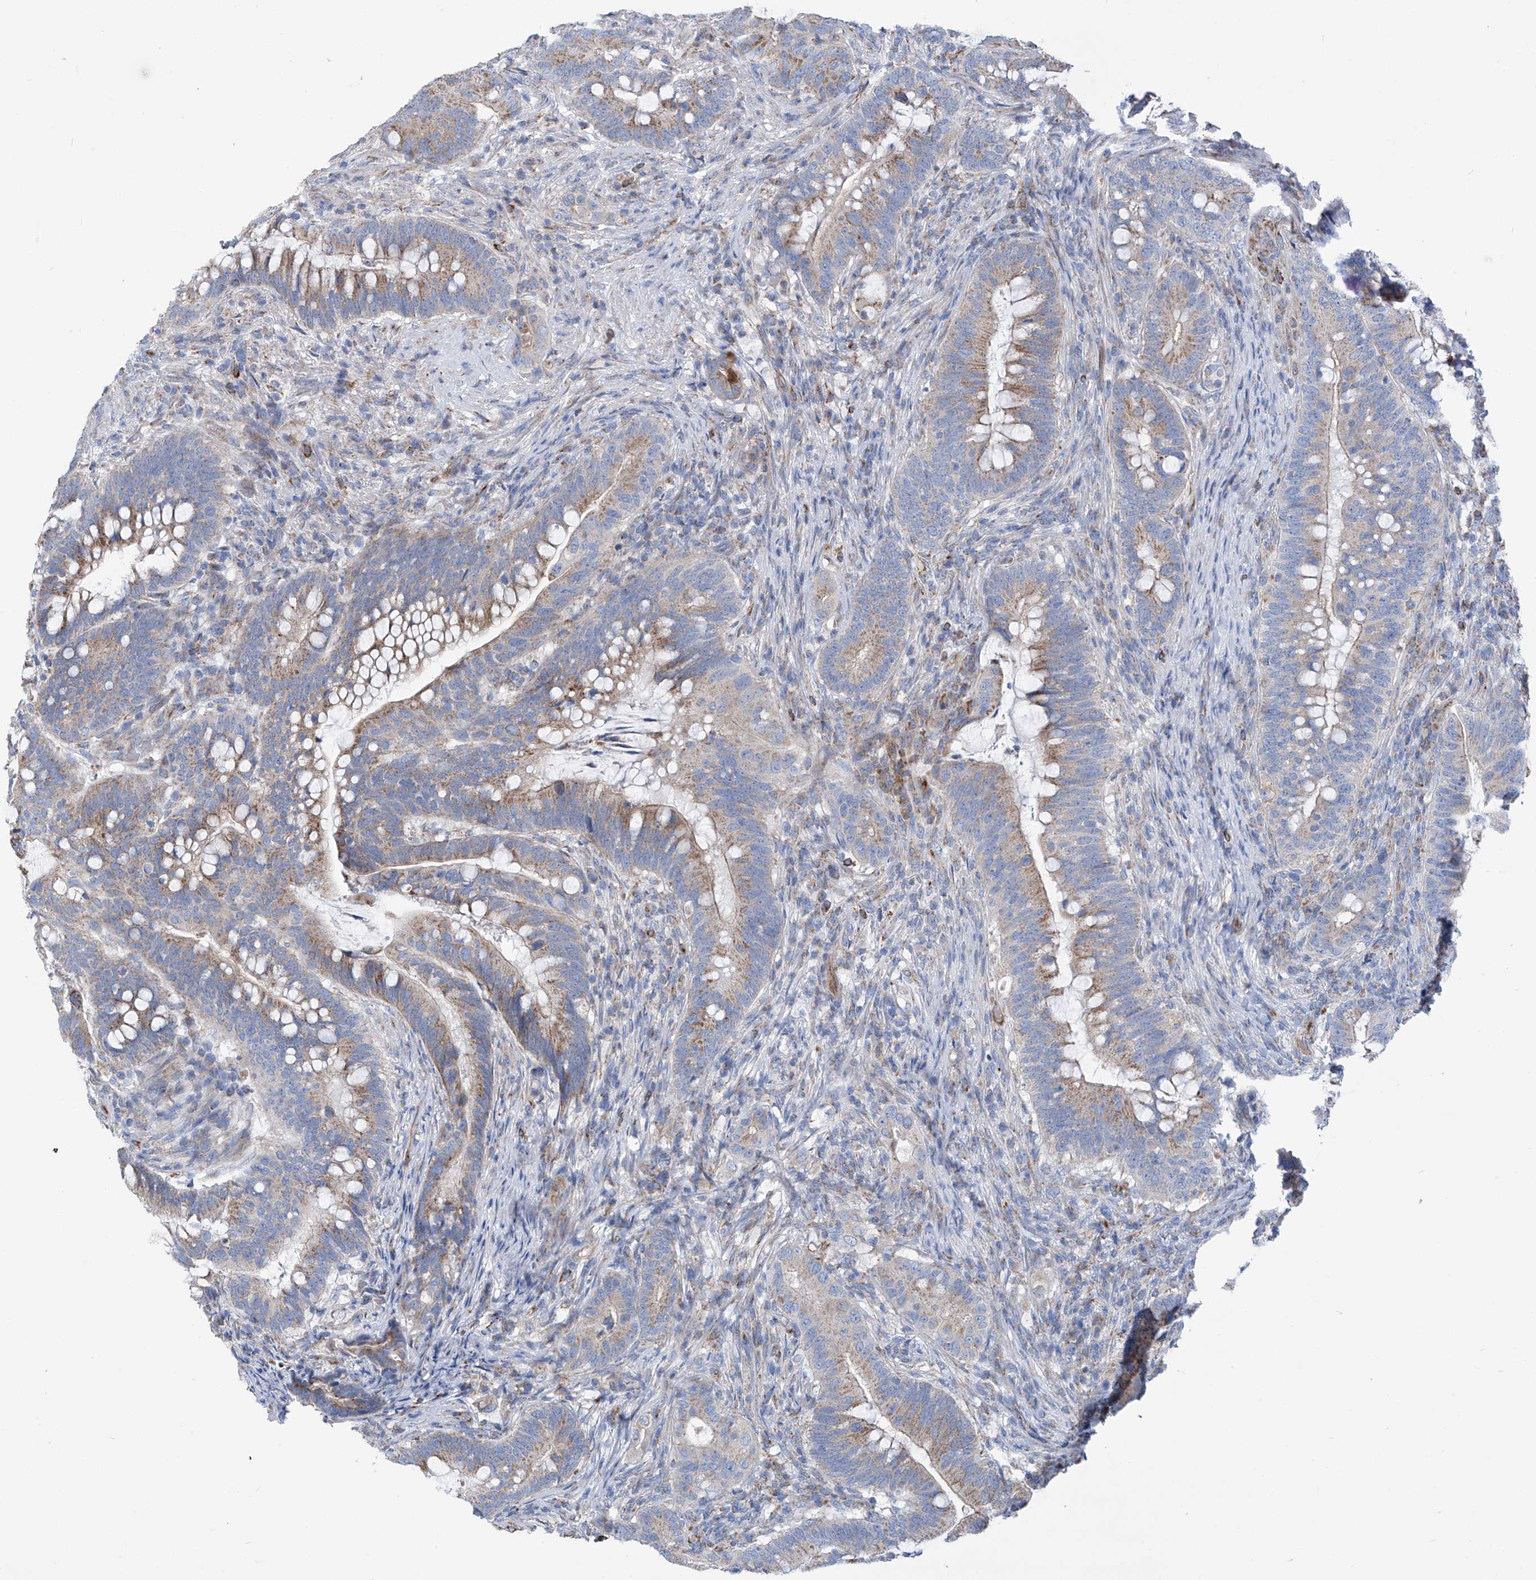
{"staining": {"intensity": "moderate", "quantity": "25%-75%", "location": "cytoplasmic/membranous"}, "tissue": "colorectal cancer", "cell_type": "Tumor cells", "image_type": "cancer", "snomed": [{"axis": "morphology", "description": "Adenocarcinoma, NOS"}, {"axis": "topography", "description": "Colon"}], "caption": "Protein expression analysis of human colorectal cancer reveals moderate cytoplasmic/membranous positivity in approximately 25%-75% of tumor cells.", "gene": "EIF5B", "patient": {"sex": "female", "age": 66}}